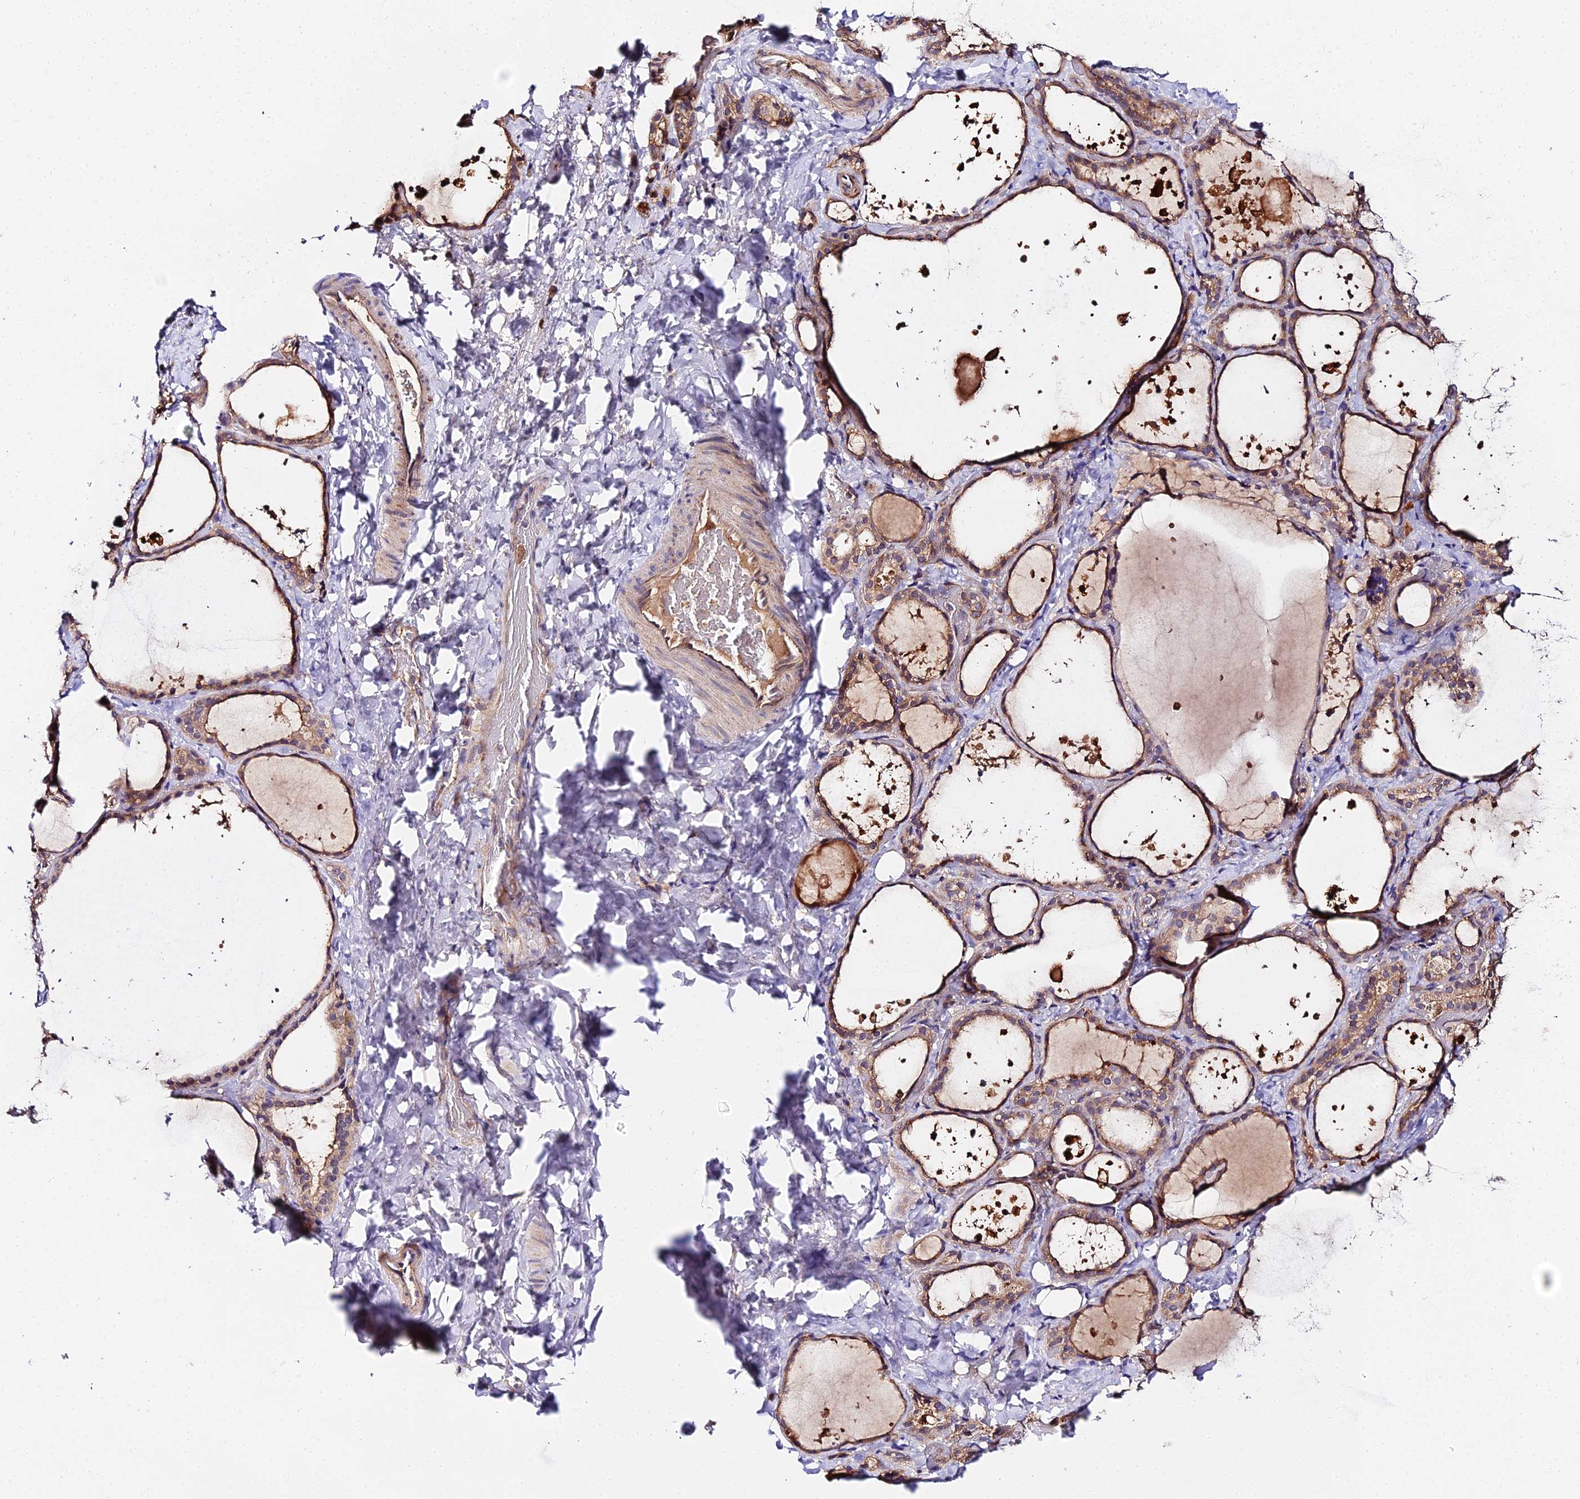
{"staining": {"intensity": "moderate", "quantity": ">75%", "location": "cytoplasmic/membranous"}, "tissue": "thyroid gland", "cell_type": "Glandular cells", "image_type": "normal", "snomed": [{"axis": "morphology", "description": "Normal tissue, NOS"}, {"axis": "topography", "description": "Thyroid gland"}], "caption": "Glandular cells show medium levels of moderate cytoplasmic/membranous expression in approximately >75% of cells in unremarkable human thyroid gland.", "gene": "ZBED8", "patient": {"sex": "female", "age": 44}}